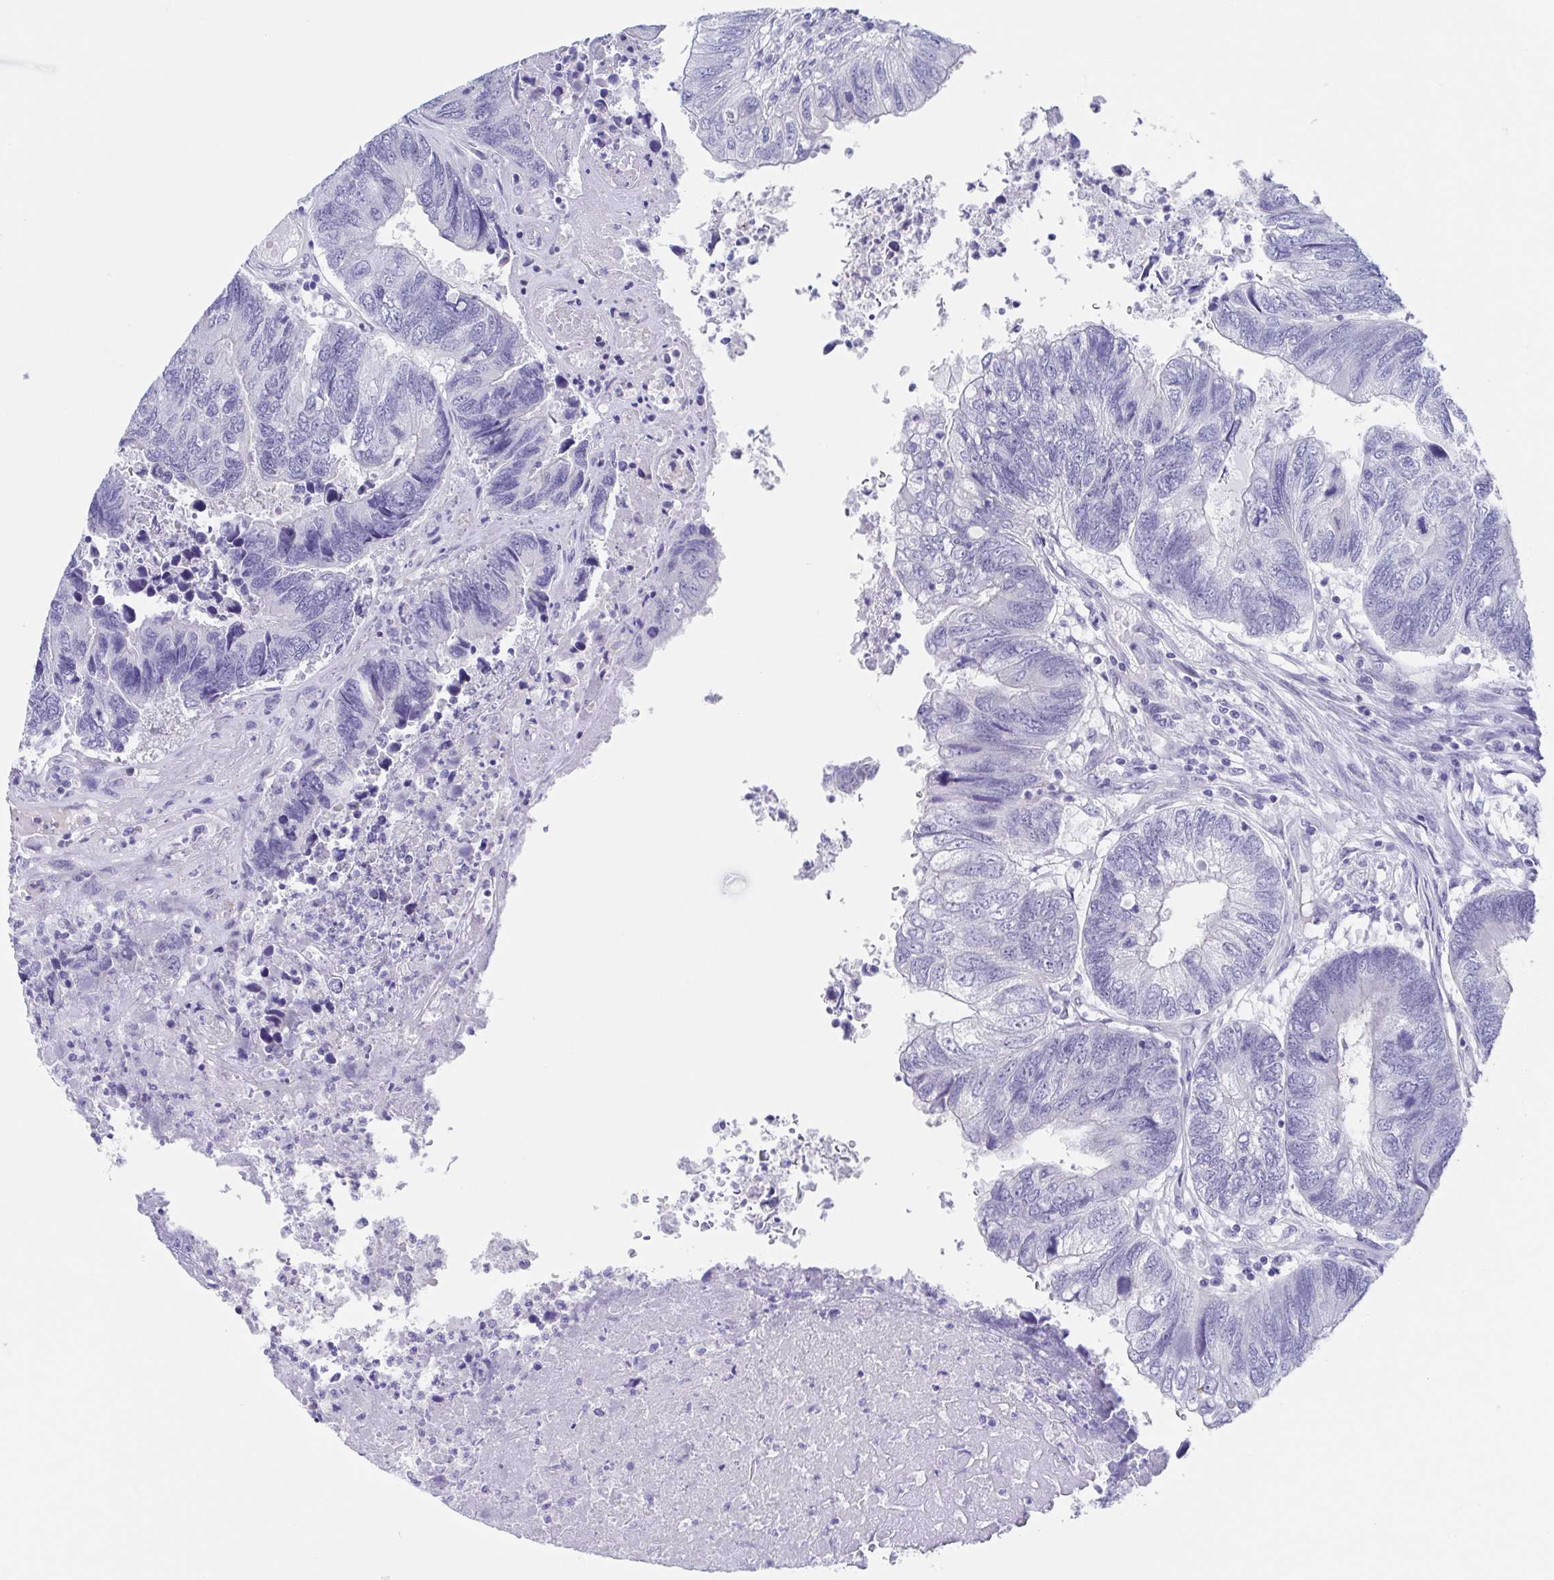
{"staining": {"intensity": "negative", "quantity": "none", "location": "none"}, "tissue": "colorectal cancer", "cell_type": "Tumor cells", "image_type": "cancer", "snomed": [{"axis": "morphology", "description": "Adenocarcinoma, NOS"}, {"axis": "topography", "description": "Colon"}], "caption": "Tumor cells are negative for protein expression in human colorectal cancer.", "gene": "TEX12", "patient": {"sex": "female", "age": 67}}